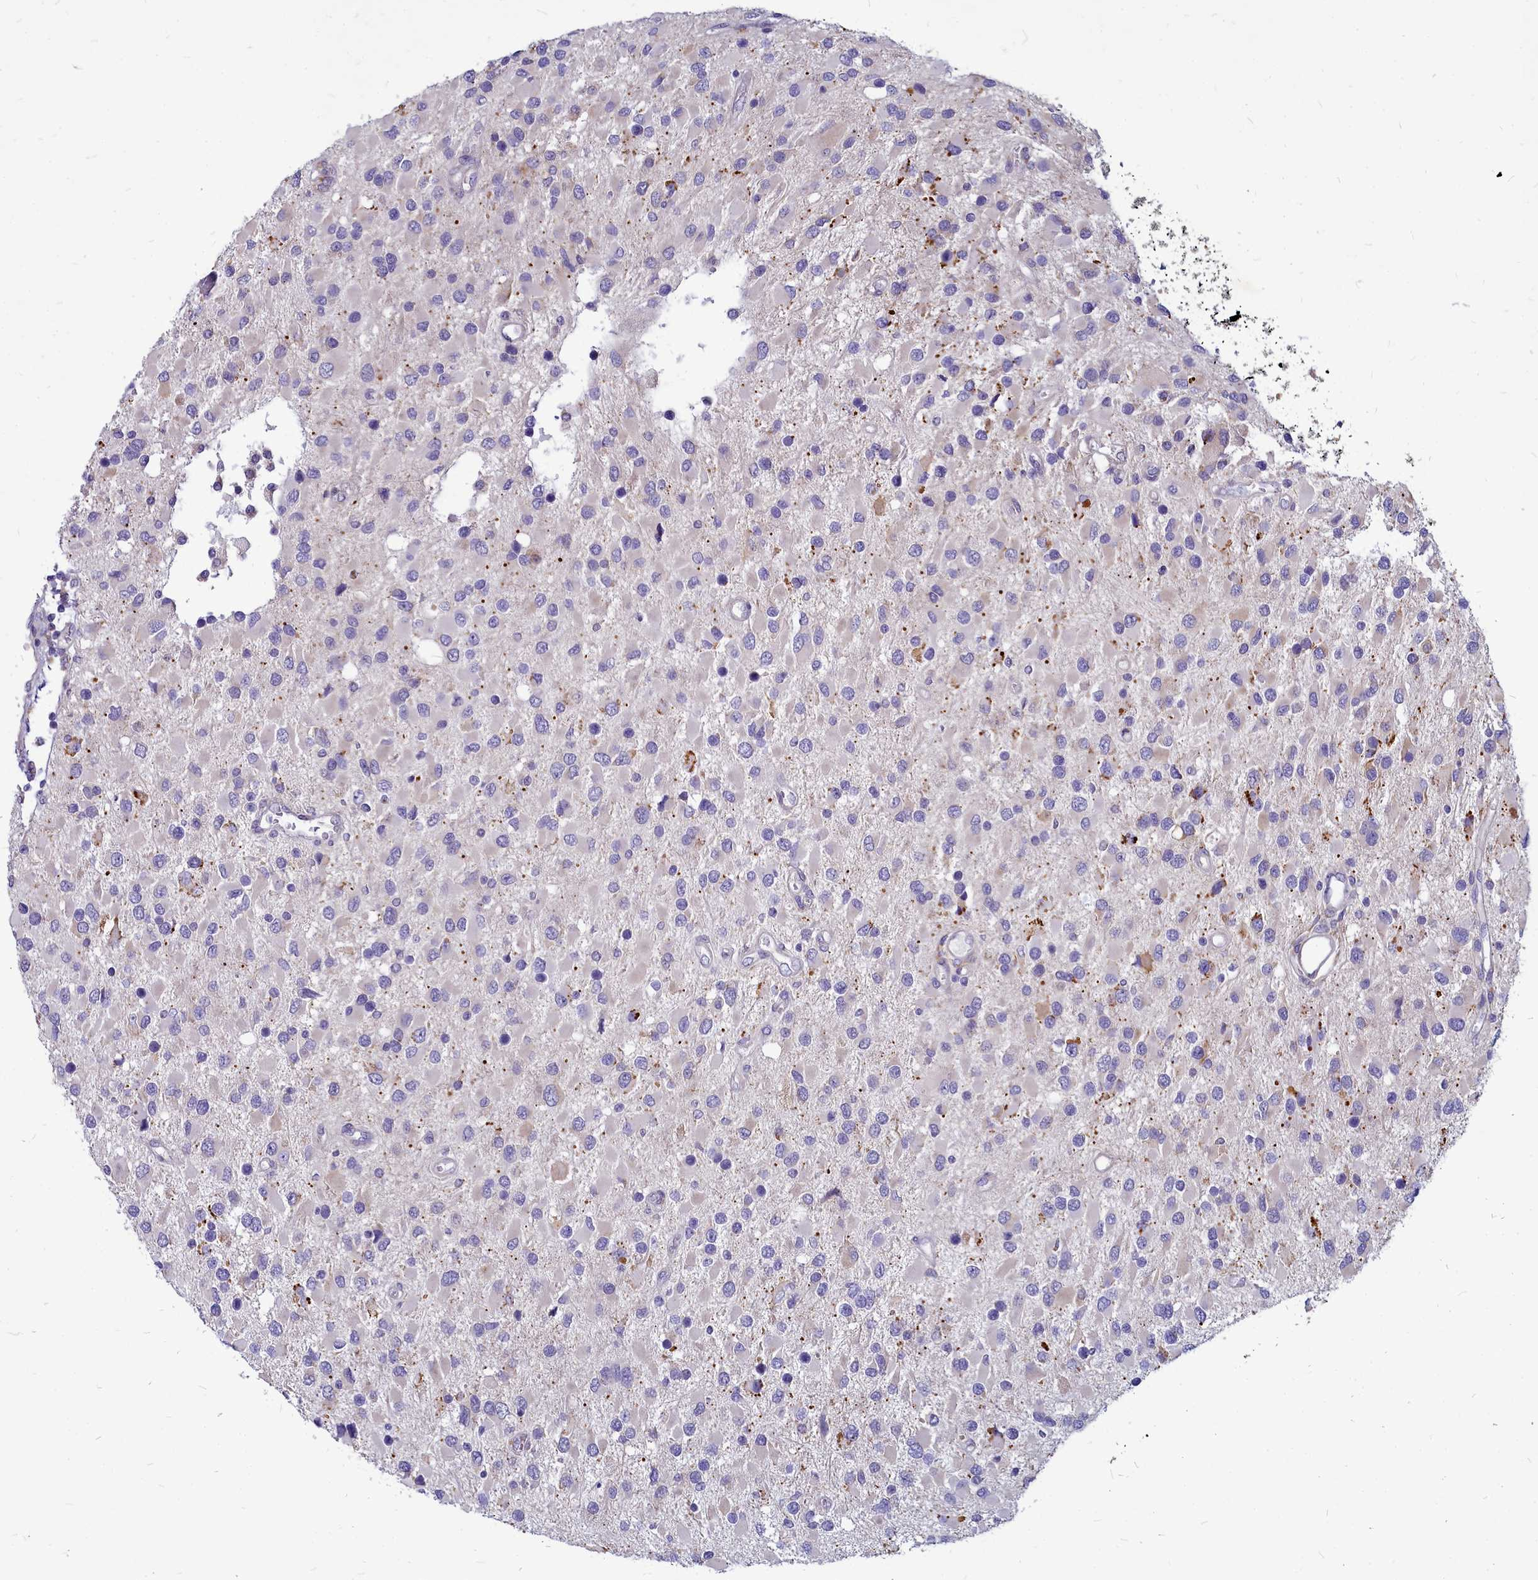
{"staining": {"intensity": "negative", "quantity": "none", "location": "none"}, "tissue": "glioma", "cell_type": "Tumor cells", "image_type": "cancer", "snomed": [{"axis": "morphology", "description": "Glioma, malignant, High grade"}, {"axis": "topography", "description": "Brain"}], "caption": "IHC histopathology image of human glioma stained for a protein (brown), which shows no expression in tumor cells. (Brightfield microscopy of DAB immunohistochemistry (IHC) at high magnification).", "gene": "SMPD4", "patient": {"sex": "male", "age": 53}}